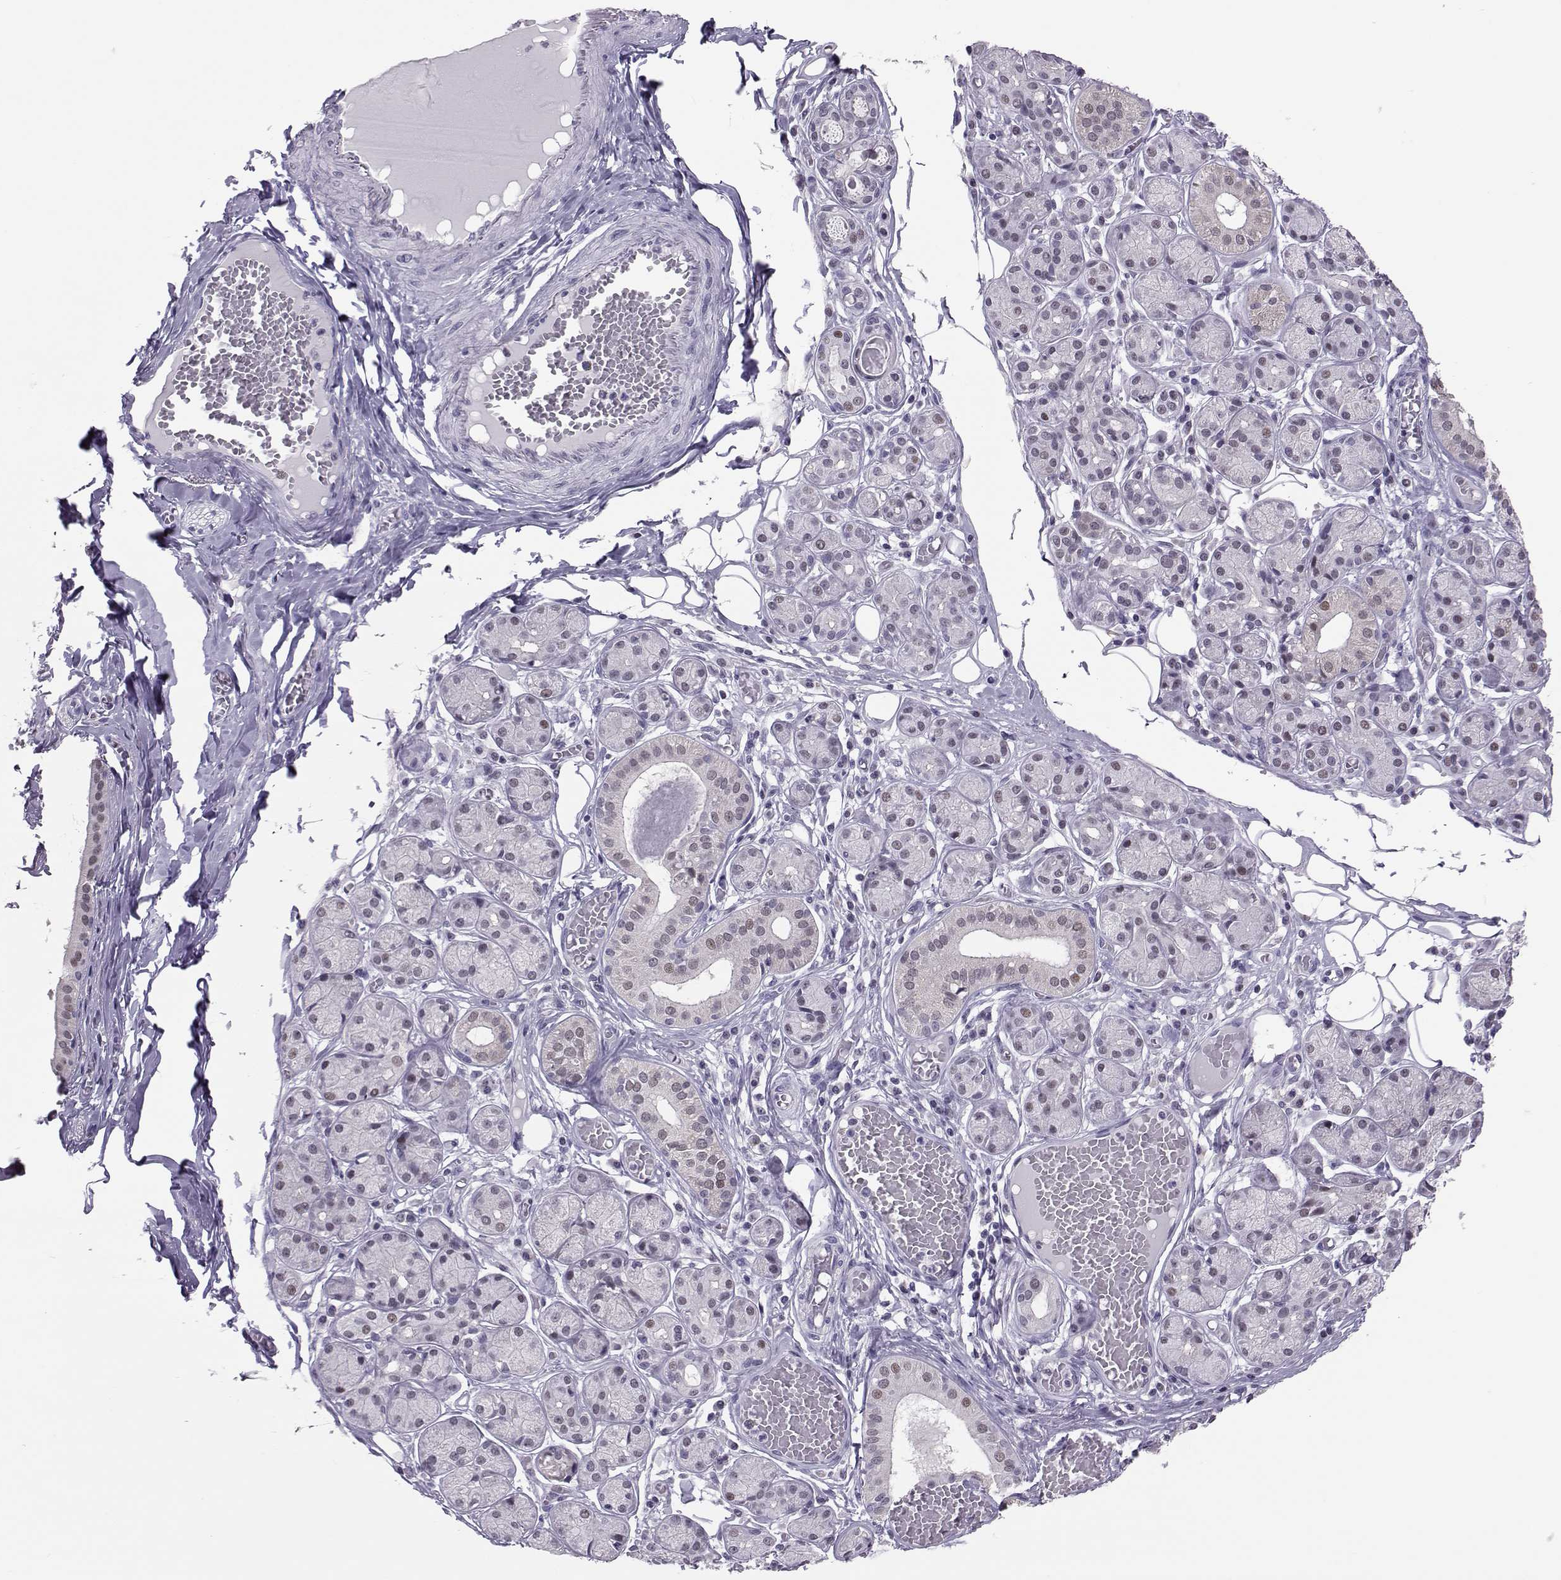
{"staining": {"intensity": "weak", "quantity": "<25%", "location": "cytoplasmic/membranous,nuclear"}, "tissue": "salivary gland", "cell_type": "Glandular cells", "image_type": "normal", "snomed": [{"axis": "morphology", "description": "Normal tissue, NOS"}, {"axis": "topography", "description": "Salivary gland"}, {"axis": "topography", "description": "Peripheral nerve tissue"}], "caption": "Photomicrograph shows no significant protein staining in glandular cells of unremarkable salivary gland.", "gene": "DNAAF1", "patient": {"sex": "male", "age": 71}}